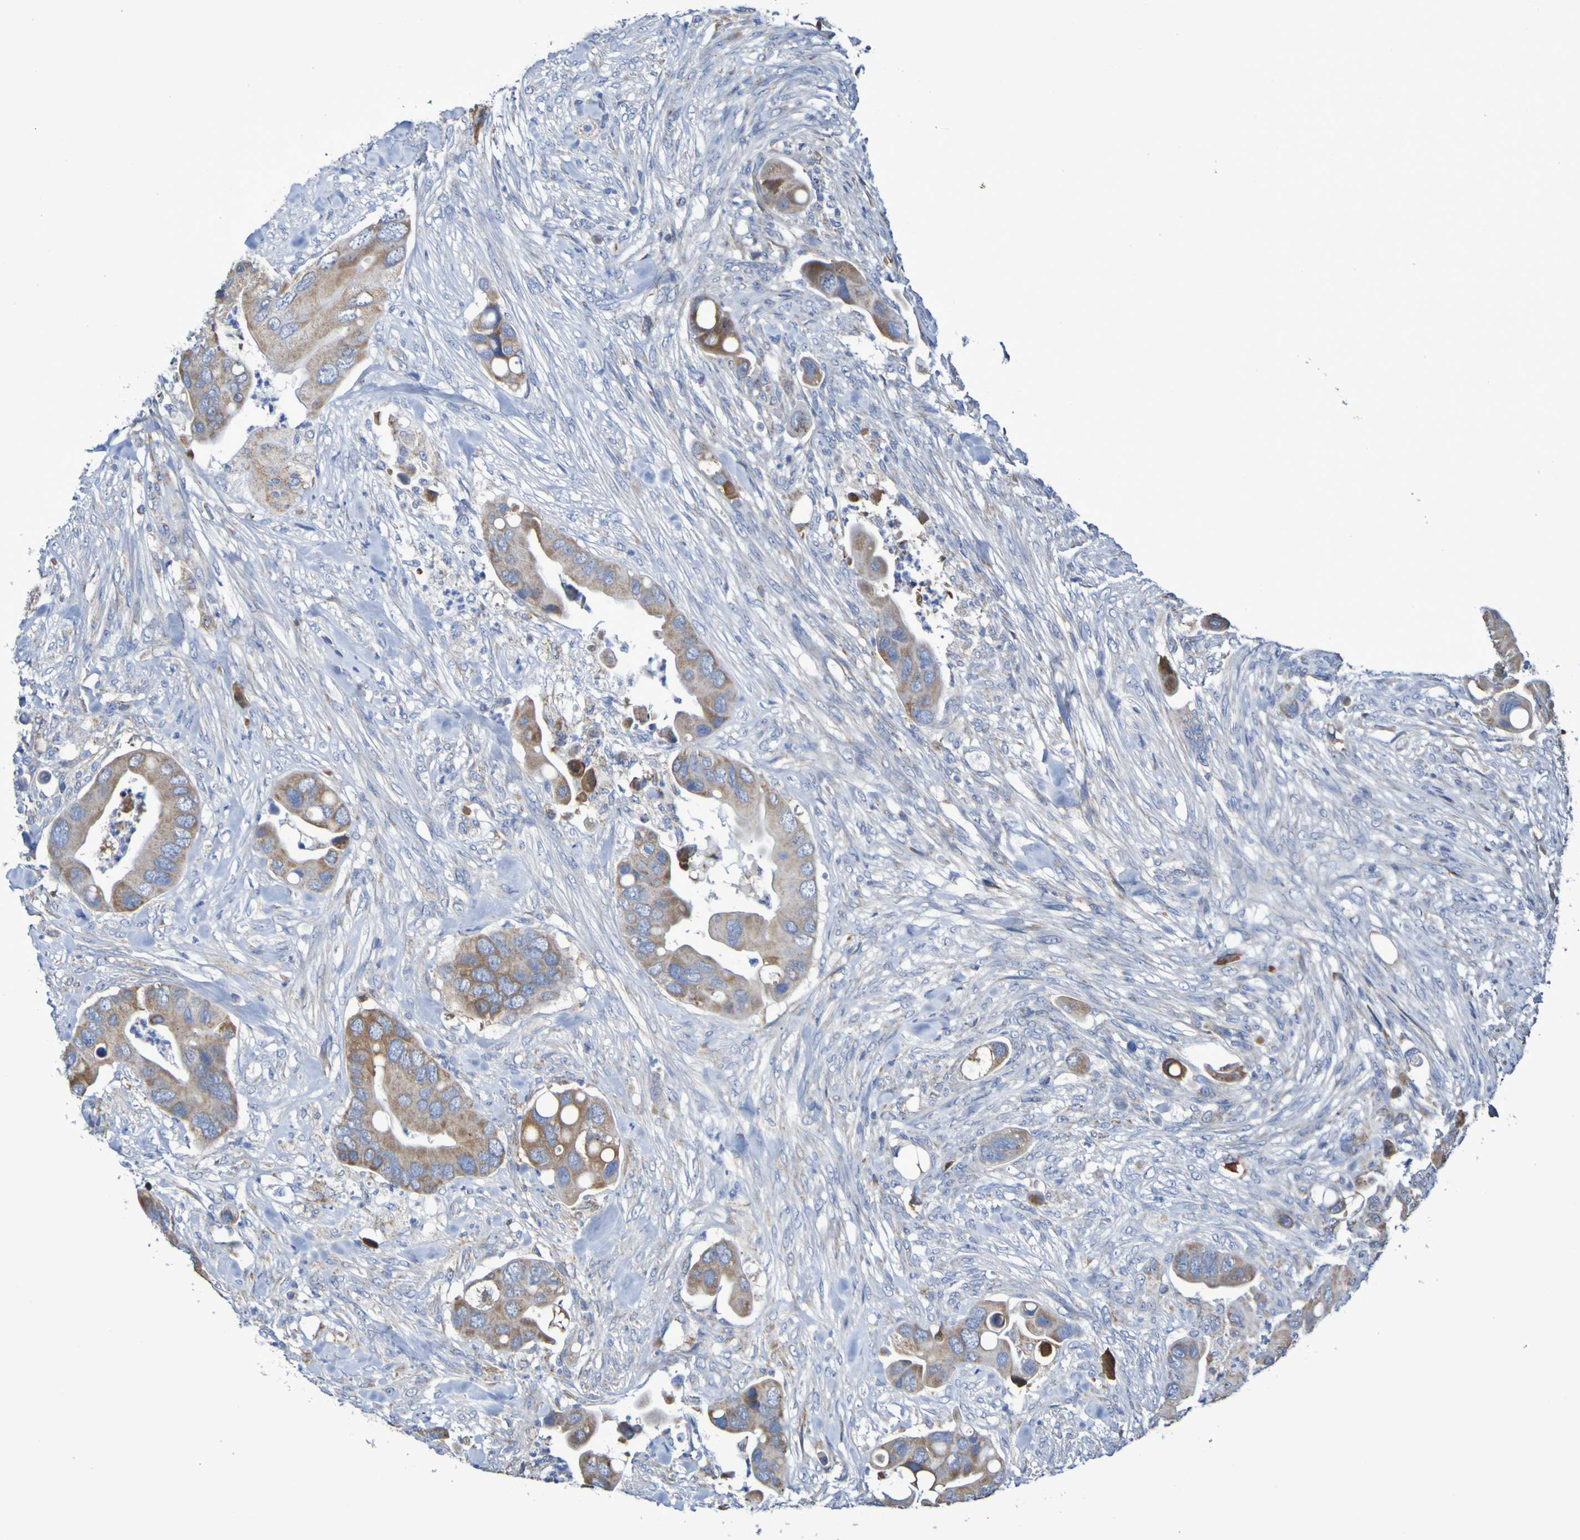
{"staining": {"intensity": "moderate", "quantity": ">75%", "location": "cytoplasmic/membranous"}, "tissue": "colorectal cancer", "cell_type": "Tumor cells", "image_type": "cancer", "snomed": [{"axis": "morphology", "description": "Adenocarcinoma, NOS"}, {"axis": "topography", "description": "Rectum"}], "caption": "Tumor cells reveal moderate cytoplasmic/membranous expression in about >75% of cells in colorectal cancer.", "gene": "CNTN2", "patient": {"sex": "female", "age": 57}}